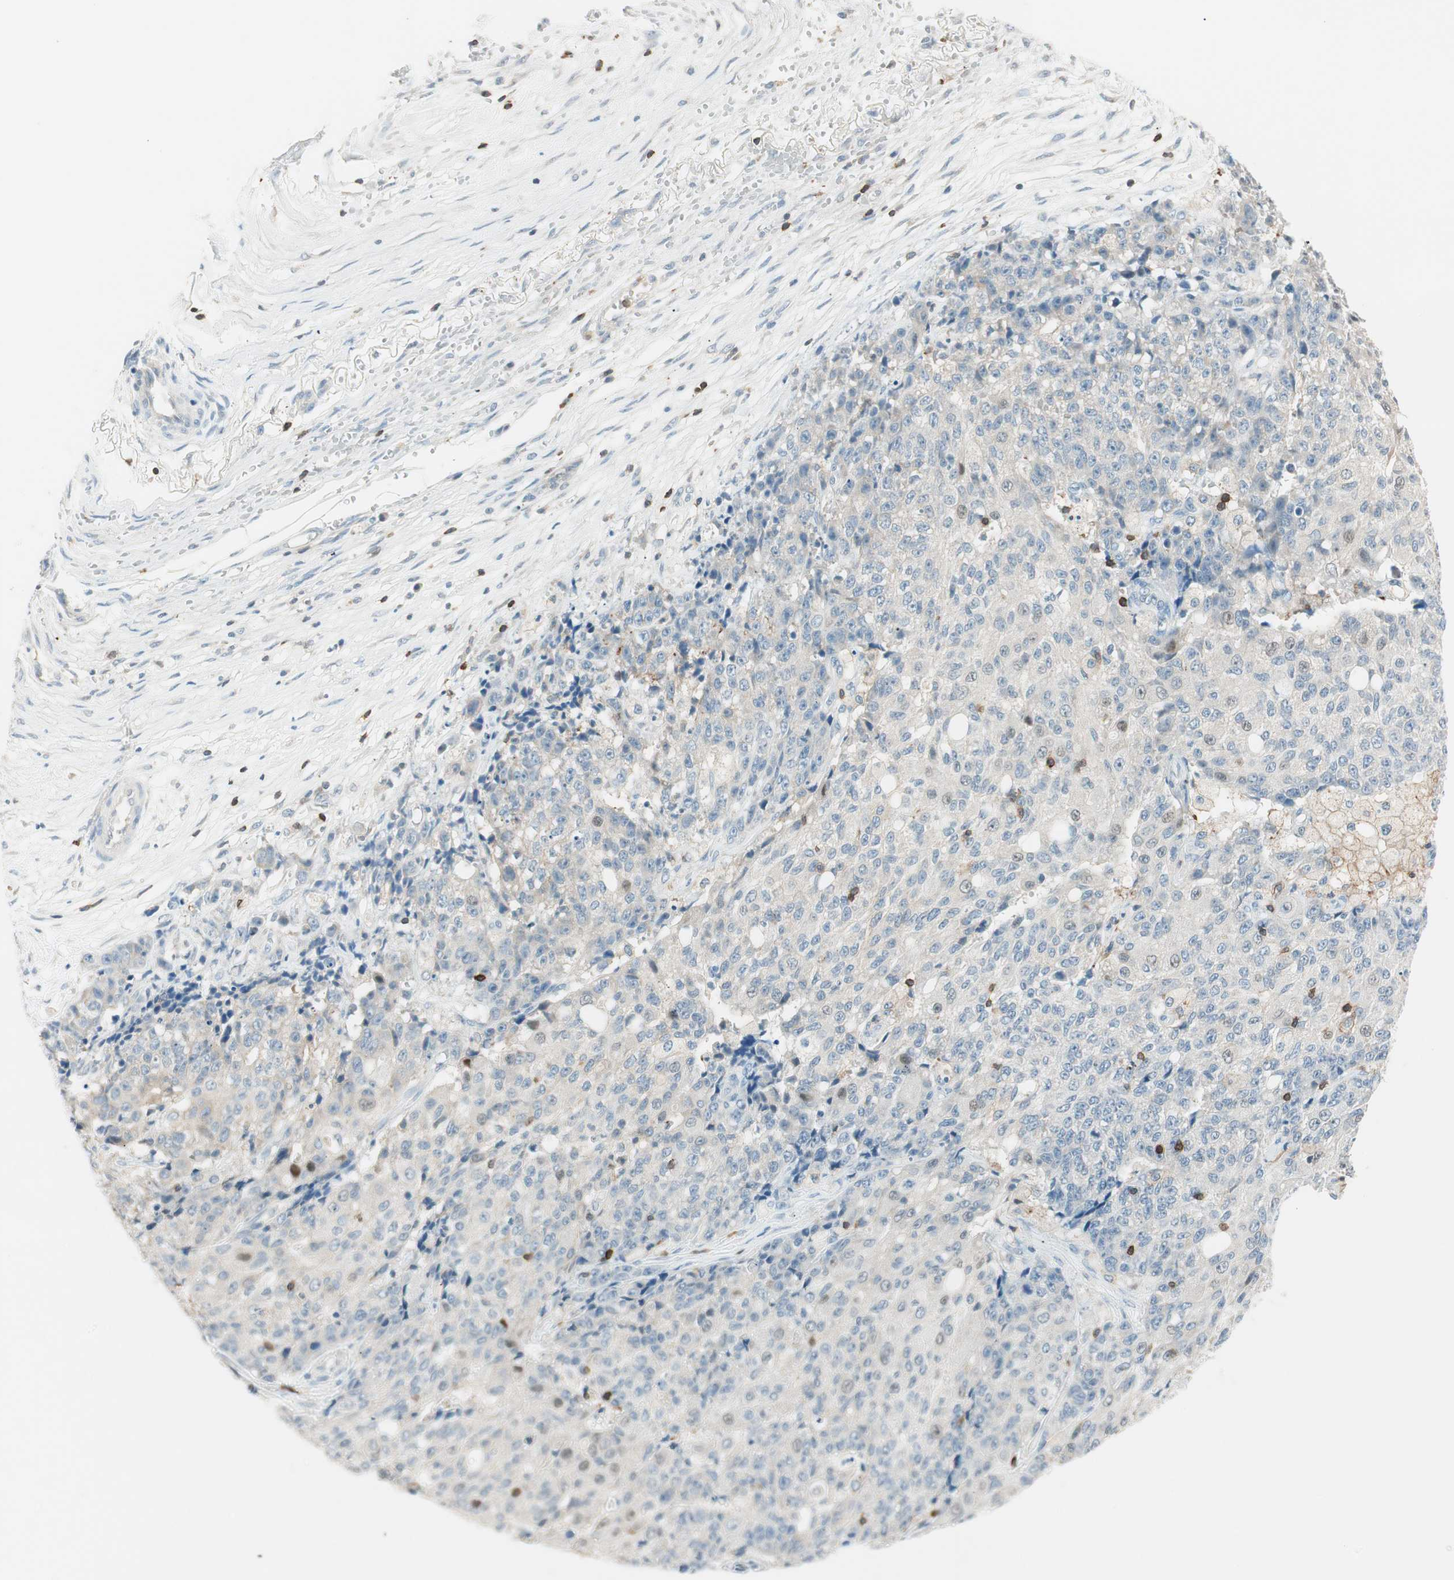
{"staining": {"intensity": "weak", "quantity": "25%-75%", "location": "cytoplasmic/membranous"}, "tissue": "ovarian cancer", "cell_type": "Tumor cells", "image_type": "cancer", "snomed": [{"axis": "morphology", "description": "Carcinoma, endometroid"}, {"axis": "topography", "description": "Ovary"}], "caption": "This is a micrograph of immunohistochemistry staining of ovarian cancer, which shows weak expression in the cytoplasmic/membranous of tumor cells.", "gene": "HPGD", "patient": {"sex": "female", "age": 42}}